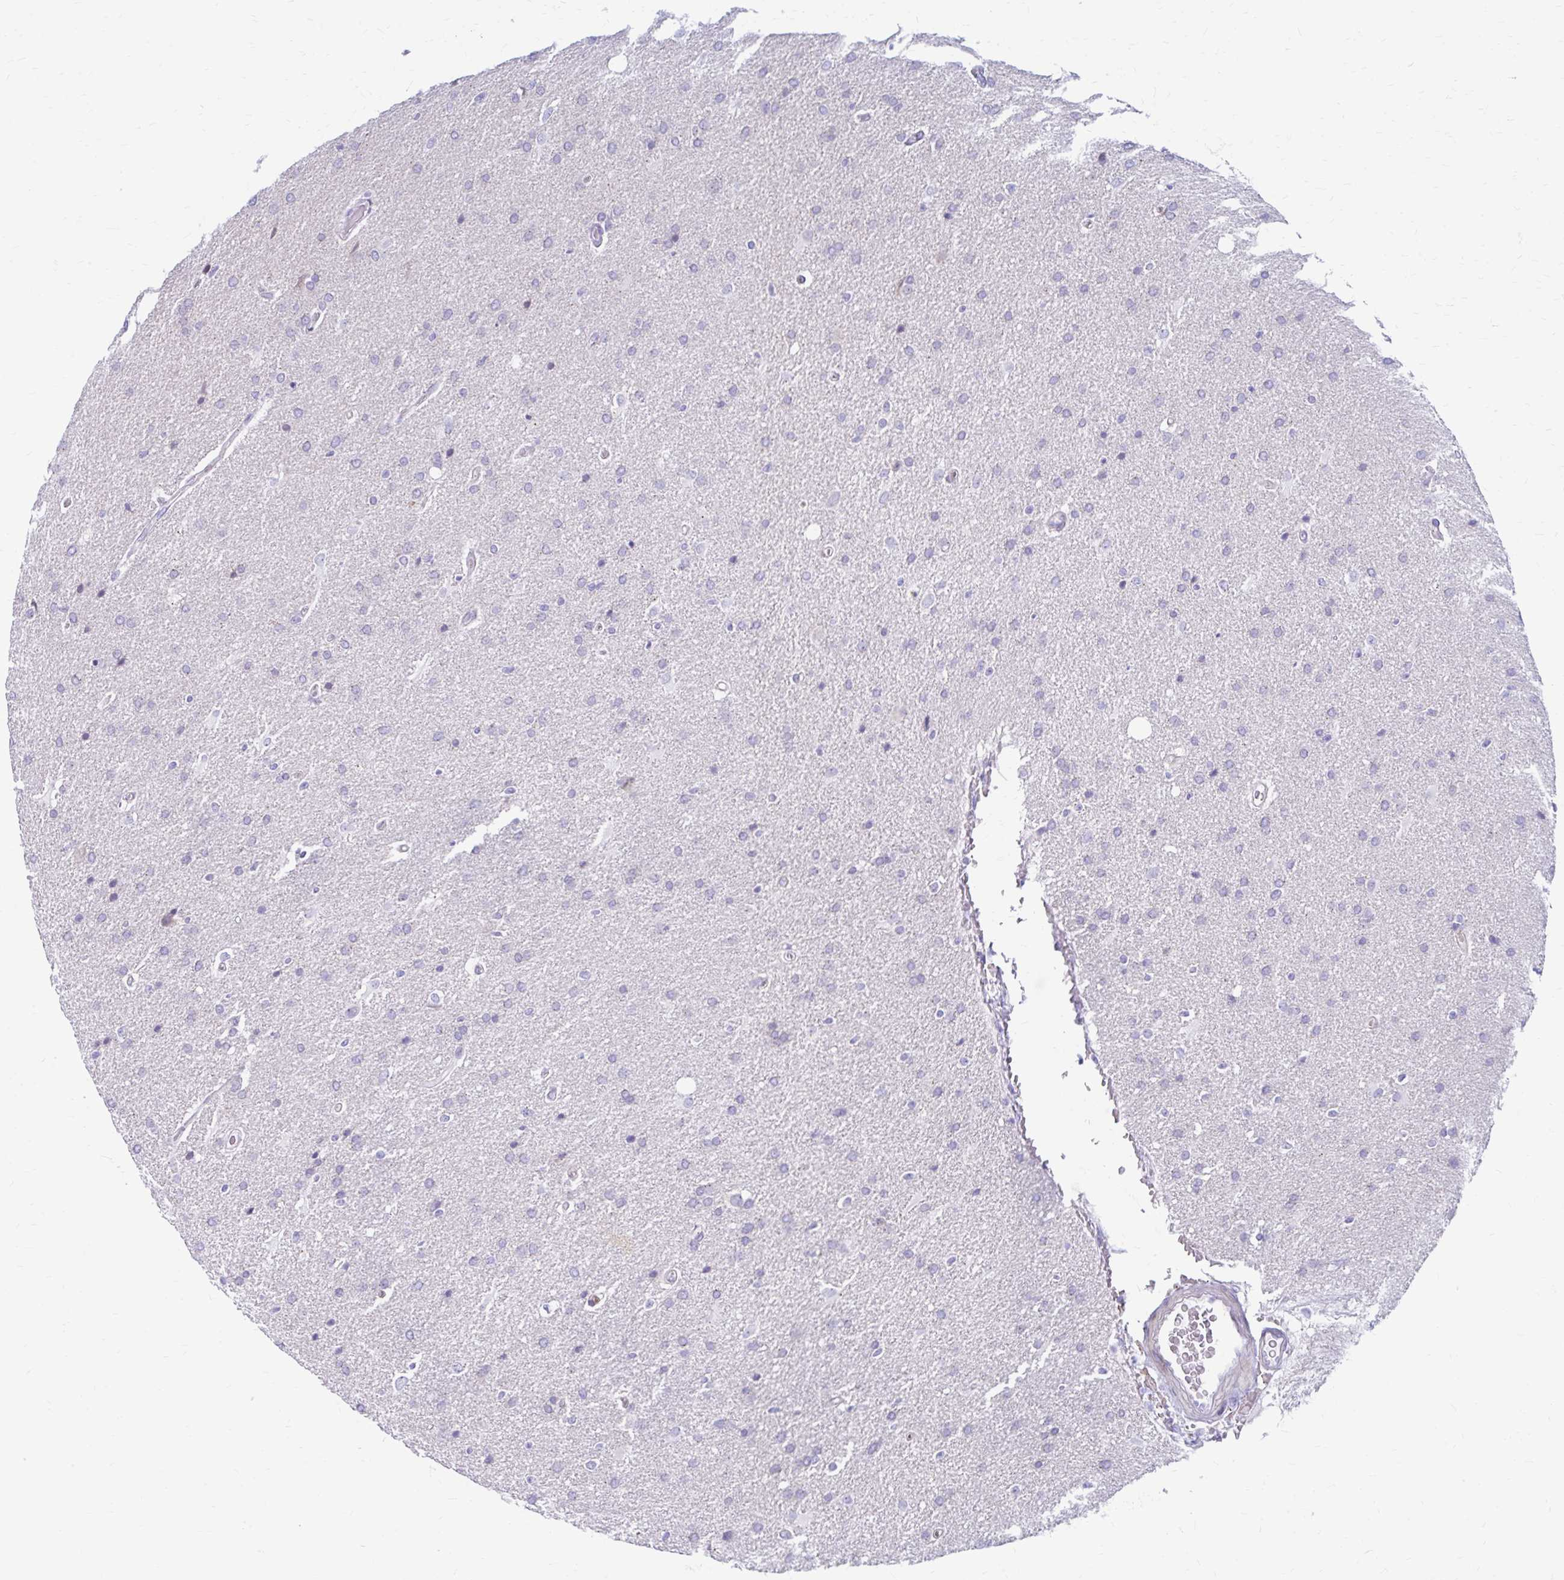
{"staining": {"intensity": "negative", "quantity": "none", "location": "none"}, "tissue": "glioma", "cell_type": "Tumor cells", "image_type": "cancer", "snomed": [{"axis": "morphology", "description": "Glioma, malignant, High grade"}, {"axis": "topography", "description": "Brain"}], "caption": "The histopathology image exhibits no staining of tumor cells in glioma.", "gene": "RADIL", "patient": {"sex": "male", "age": 56}}